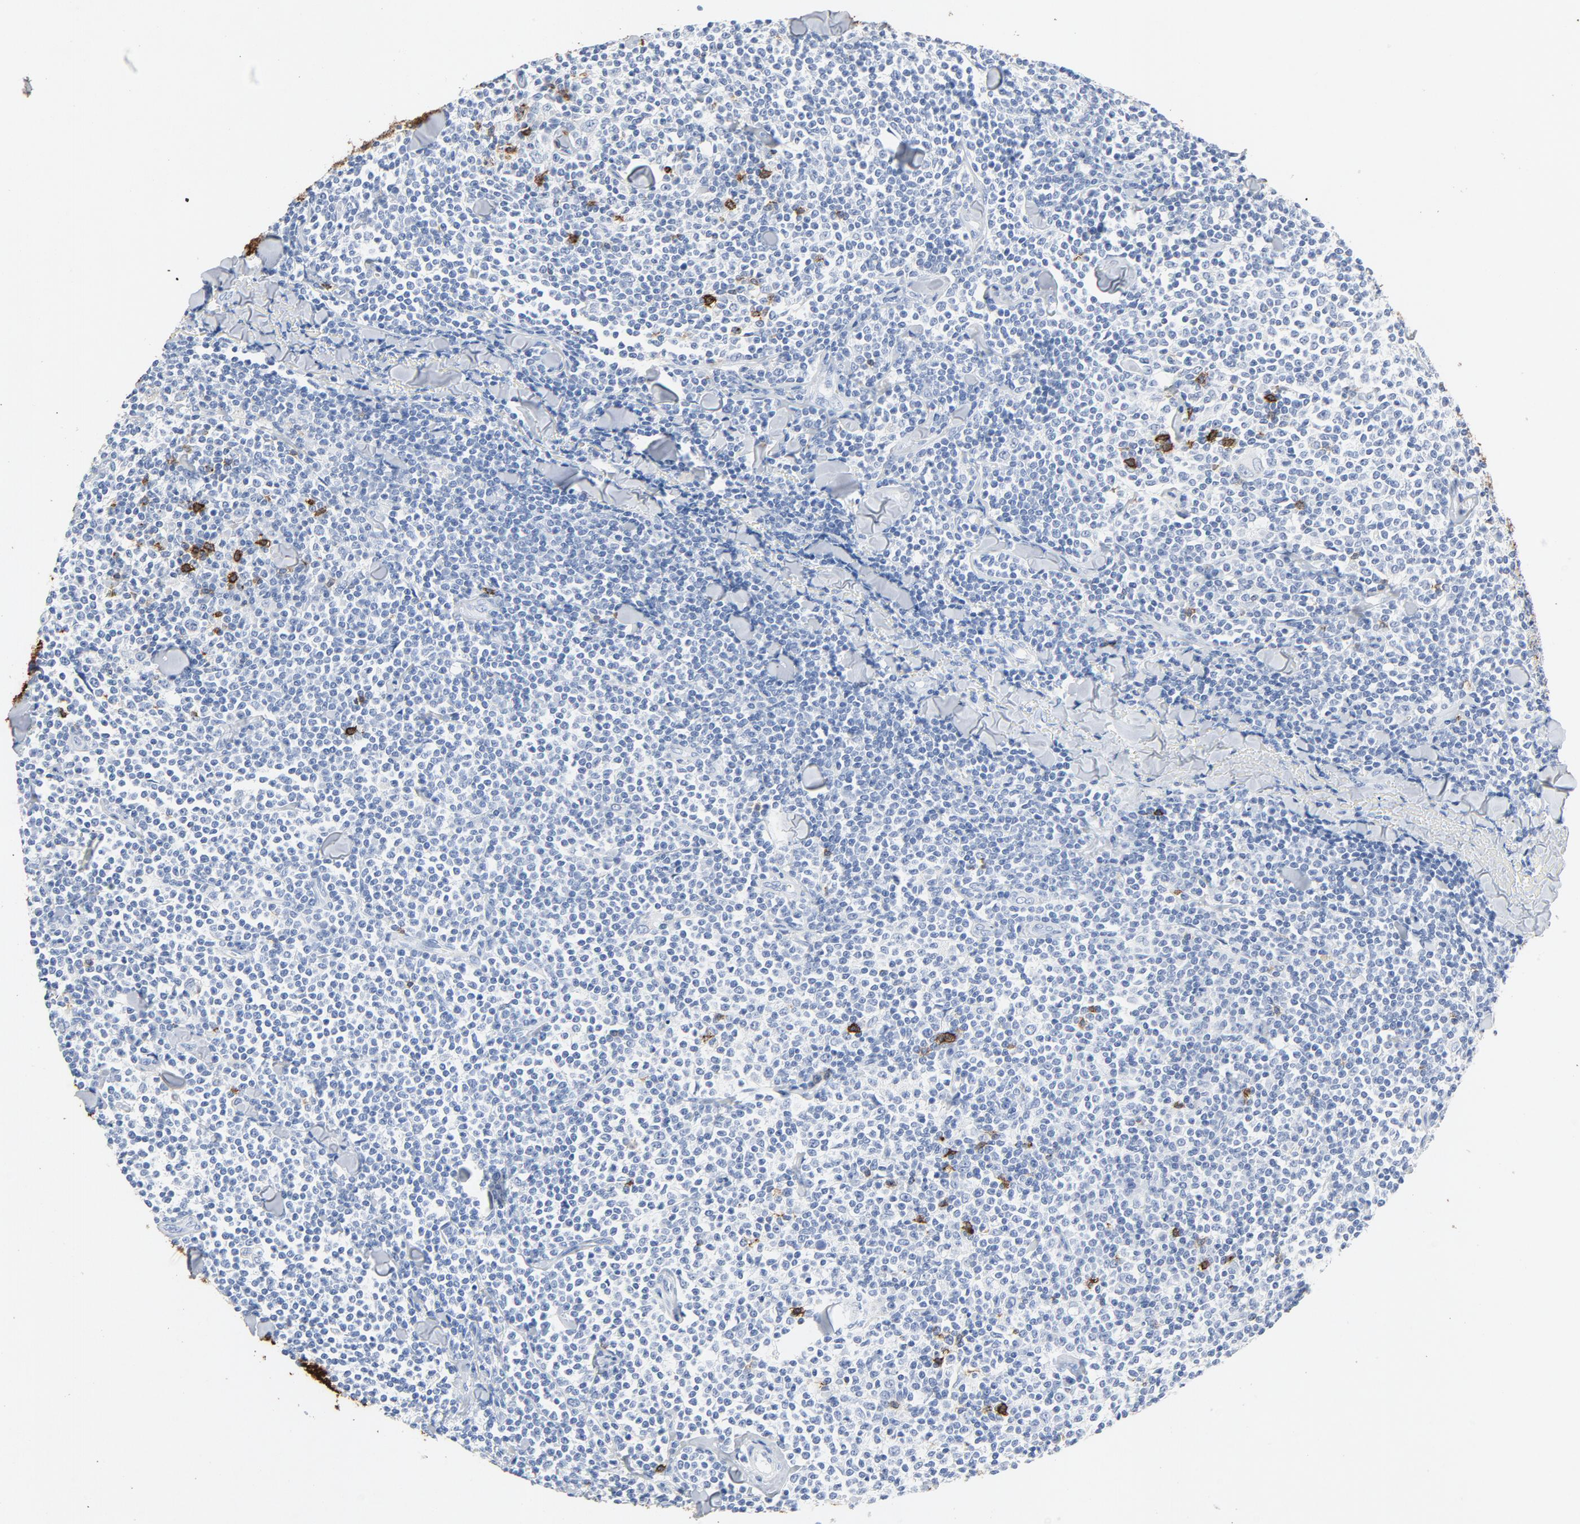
{"staining": {"intensity": "strong", "quantity": "<25%", "location": "cytoplasmic/membranous"}, "tissue": "lymphoma", "cell_type": "Tumor cells", "image_type": "cancer", "snomed": [{"axis": "morphology", "description": "Malignant lymphoma, non-Hodgkin's type, Low grade"}, {"axis": "topography", "description": "Soft tissue"}], "caption": "Malignant lymphoma, non-Hodgkin's type (low-grade) tissue shows strong cytoplasmic/membranous expression in about <25% of tumor cells, visualized by immunohistochemistry.", "gene": "PTPRB", "patient": {"sex": "male", "age": 92}}